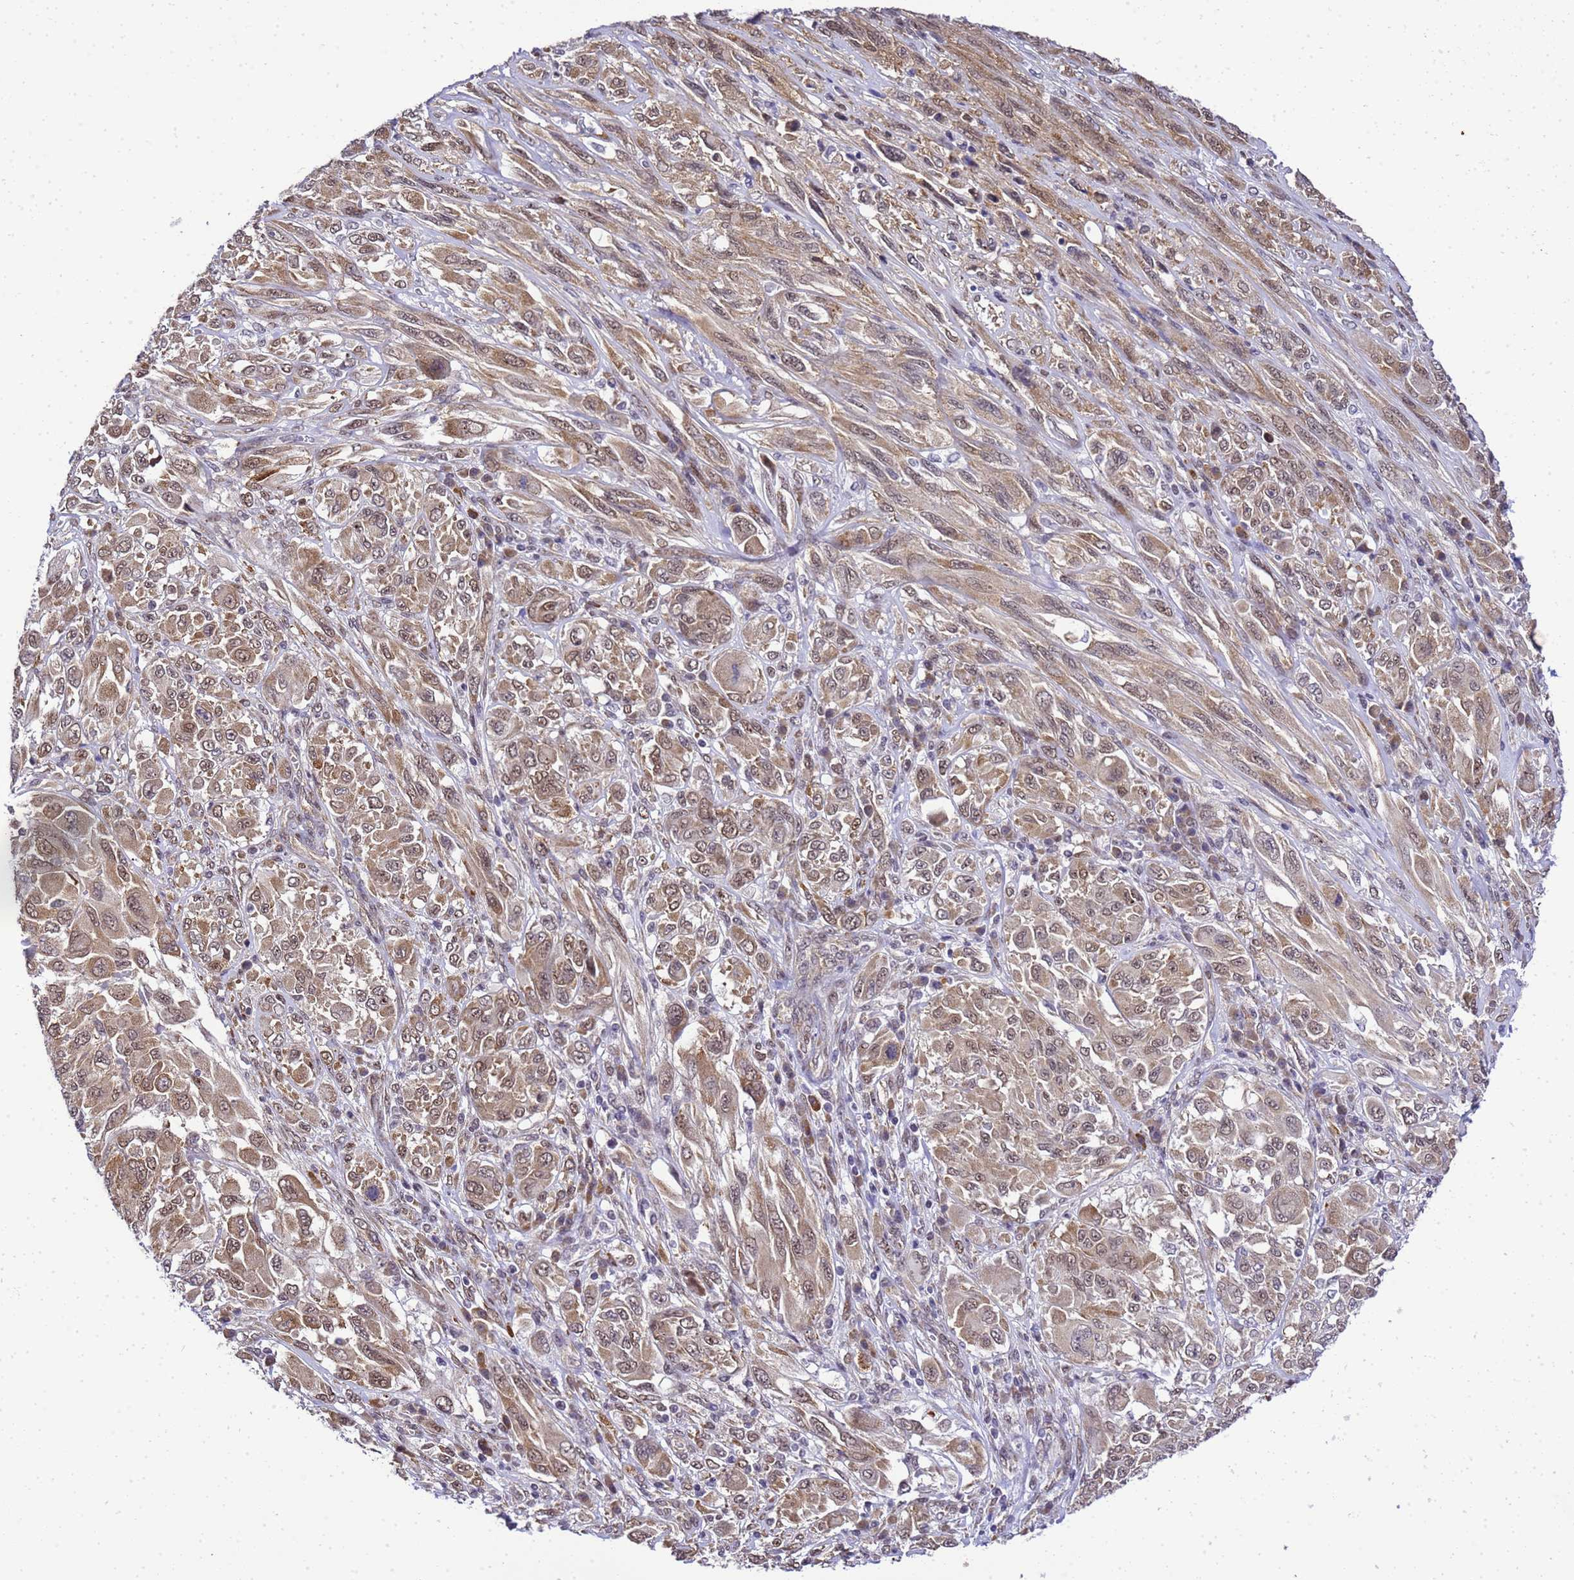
{"staining": {"intensity": "moderate", "quantity": ">75%", "location": "cytoplasmic/membranous"}, "tissue": "melanoma", "cell_type": "Tumor cells", "image_type": "cancer", "snomed": [{"axis": "morphology", "description": "Malignant melanoma, NOS"}, {"axis": "topography", "description": "Skin"}], "caption": "Malignant melanoma tissue shows moderate cytoplasmic/membranous expression in about >75% of tumor cells", "gene": "SMN1", "patient": {"sex": "female", "age": 91}}